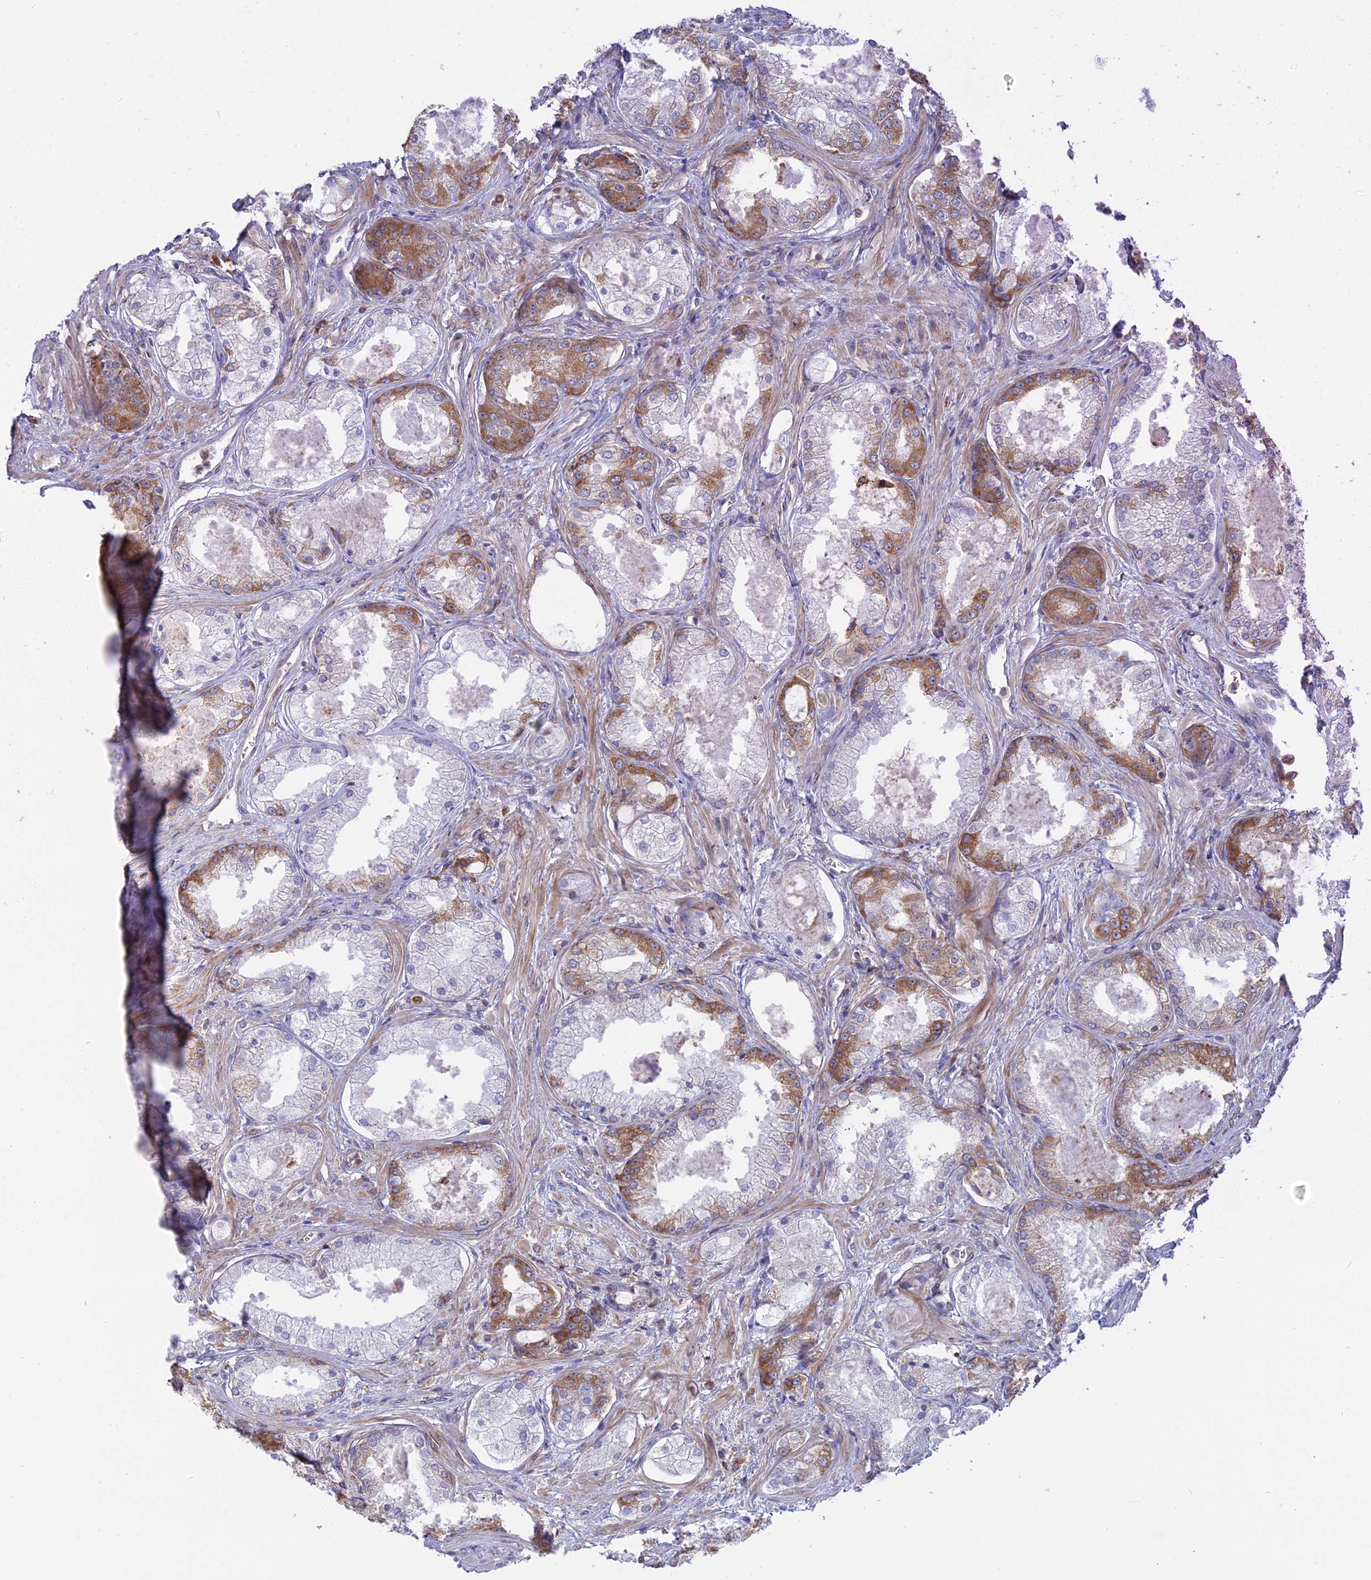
{"staining": {"intensity": "moderate", "quantity": "25%-75%", "location": "cytoplasmic/membranous"}, "tissue": "prostate cancer", "cell_type": "Tumor cells", "image_type": "cancer", "snomed": [{"axis": "morphology", "description": "Adenocarcinoma, Low grade"}, {"axis": "topography", "description": "Prostate"}], "caption": "A brown stain highlights moderate cytoplasmic/membranous staining of a protein in human prostate cancer tumor cells.", "gene": "GMIP", "patient": {"sex": "male", "age": 68}}